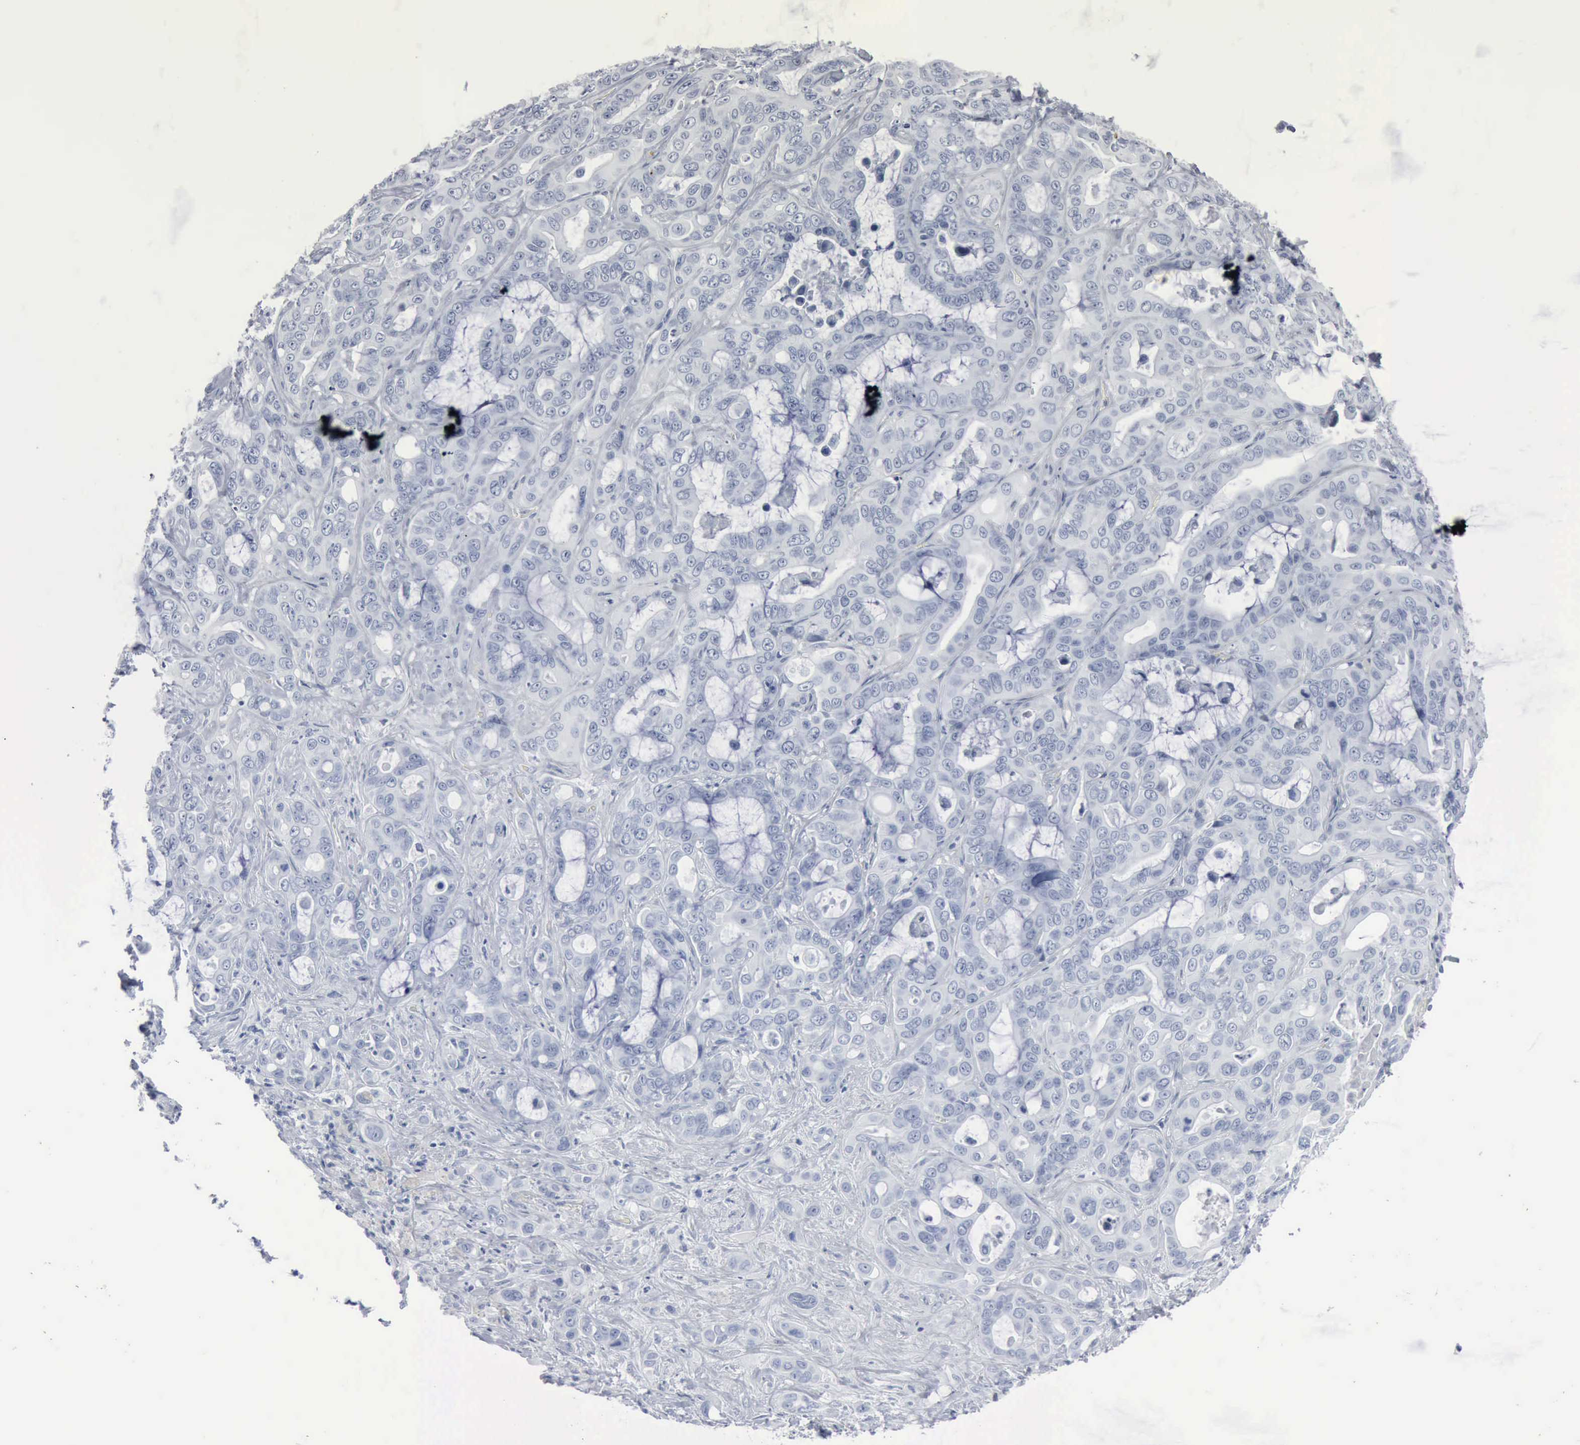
{"staining": {"intensity": "negative", "quantity": "none", "location": "none"}, "tissue": "liver cancer", "cell_type": "Tumor cells", "image_type": "cancer", "snomed": [{"axis": "morphology", "description": "Cholangiocarcinoma"}, {"axis": "topography", "description": "Liver"}], "caption": "DAB immunohistochemical staining of liver cancer (cholangiocarcinoma) exhibits no significant staining in tumor cells.", "gene": "DMD", "patient": {"sex": "female", "age": 79}}